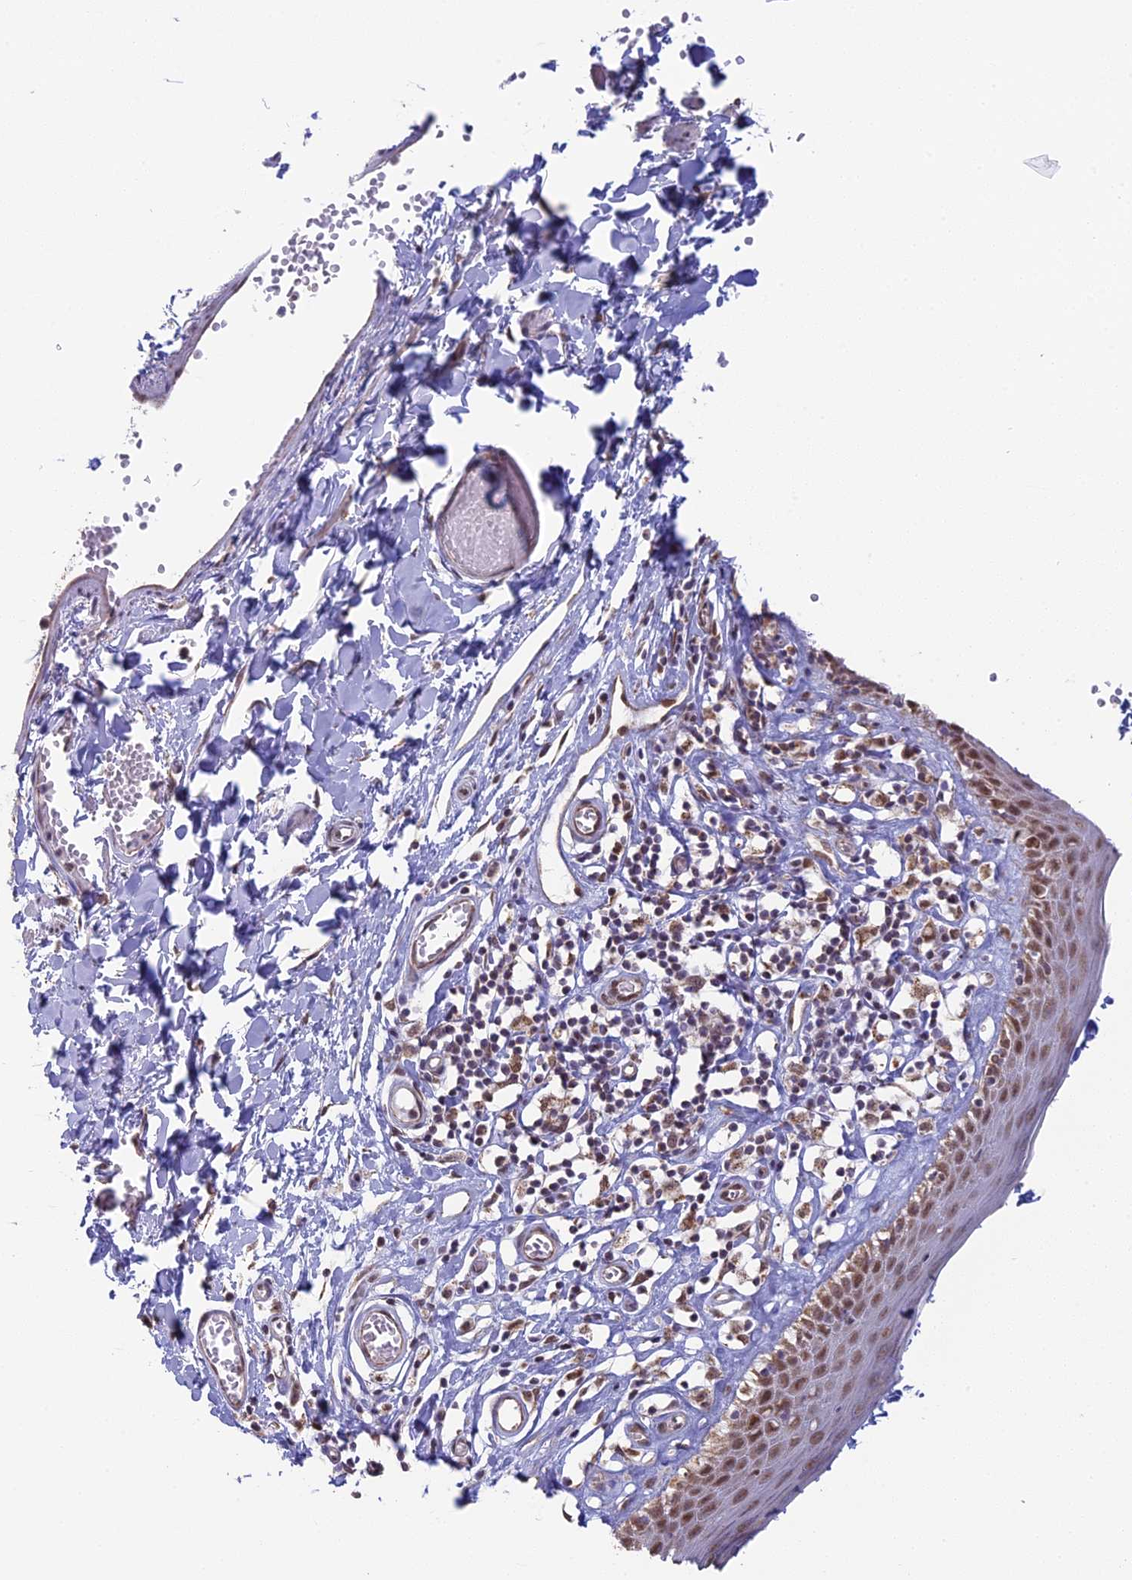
{"staining": {"intensity": "moderate", "quantity": ">75%", "location": "nuclear"}, "tissue": "skin", "cell_type": "Epidermal cells", "image_type": "normal", "snomed": [{"axis": "morphology", "description": "Normal tissue, NOS"}, {"axis": "topography", "description": "Adipose tissue"}, {"axis": "topography", "description": "Vascular tissue"}, {"axis": "topography", "description": "Vulva"}, {"axis": "topography", "description": "Peripheral nerve tissue"}], "caption": "IHC histopathology image of benign skin: skin stained using immunohistochemistry (IHC) demonstrates medium levels of moderate protein expression localized specifically in the nuclear of epidermal cells, appearing as a nuclear brown color.", "gene": "ARHGAP40", "patient": {"sex": "female", "age": 86}}